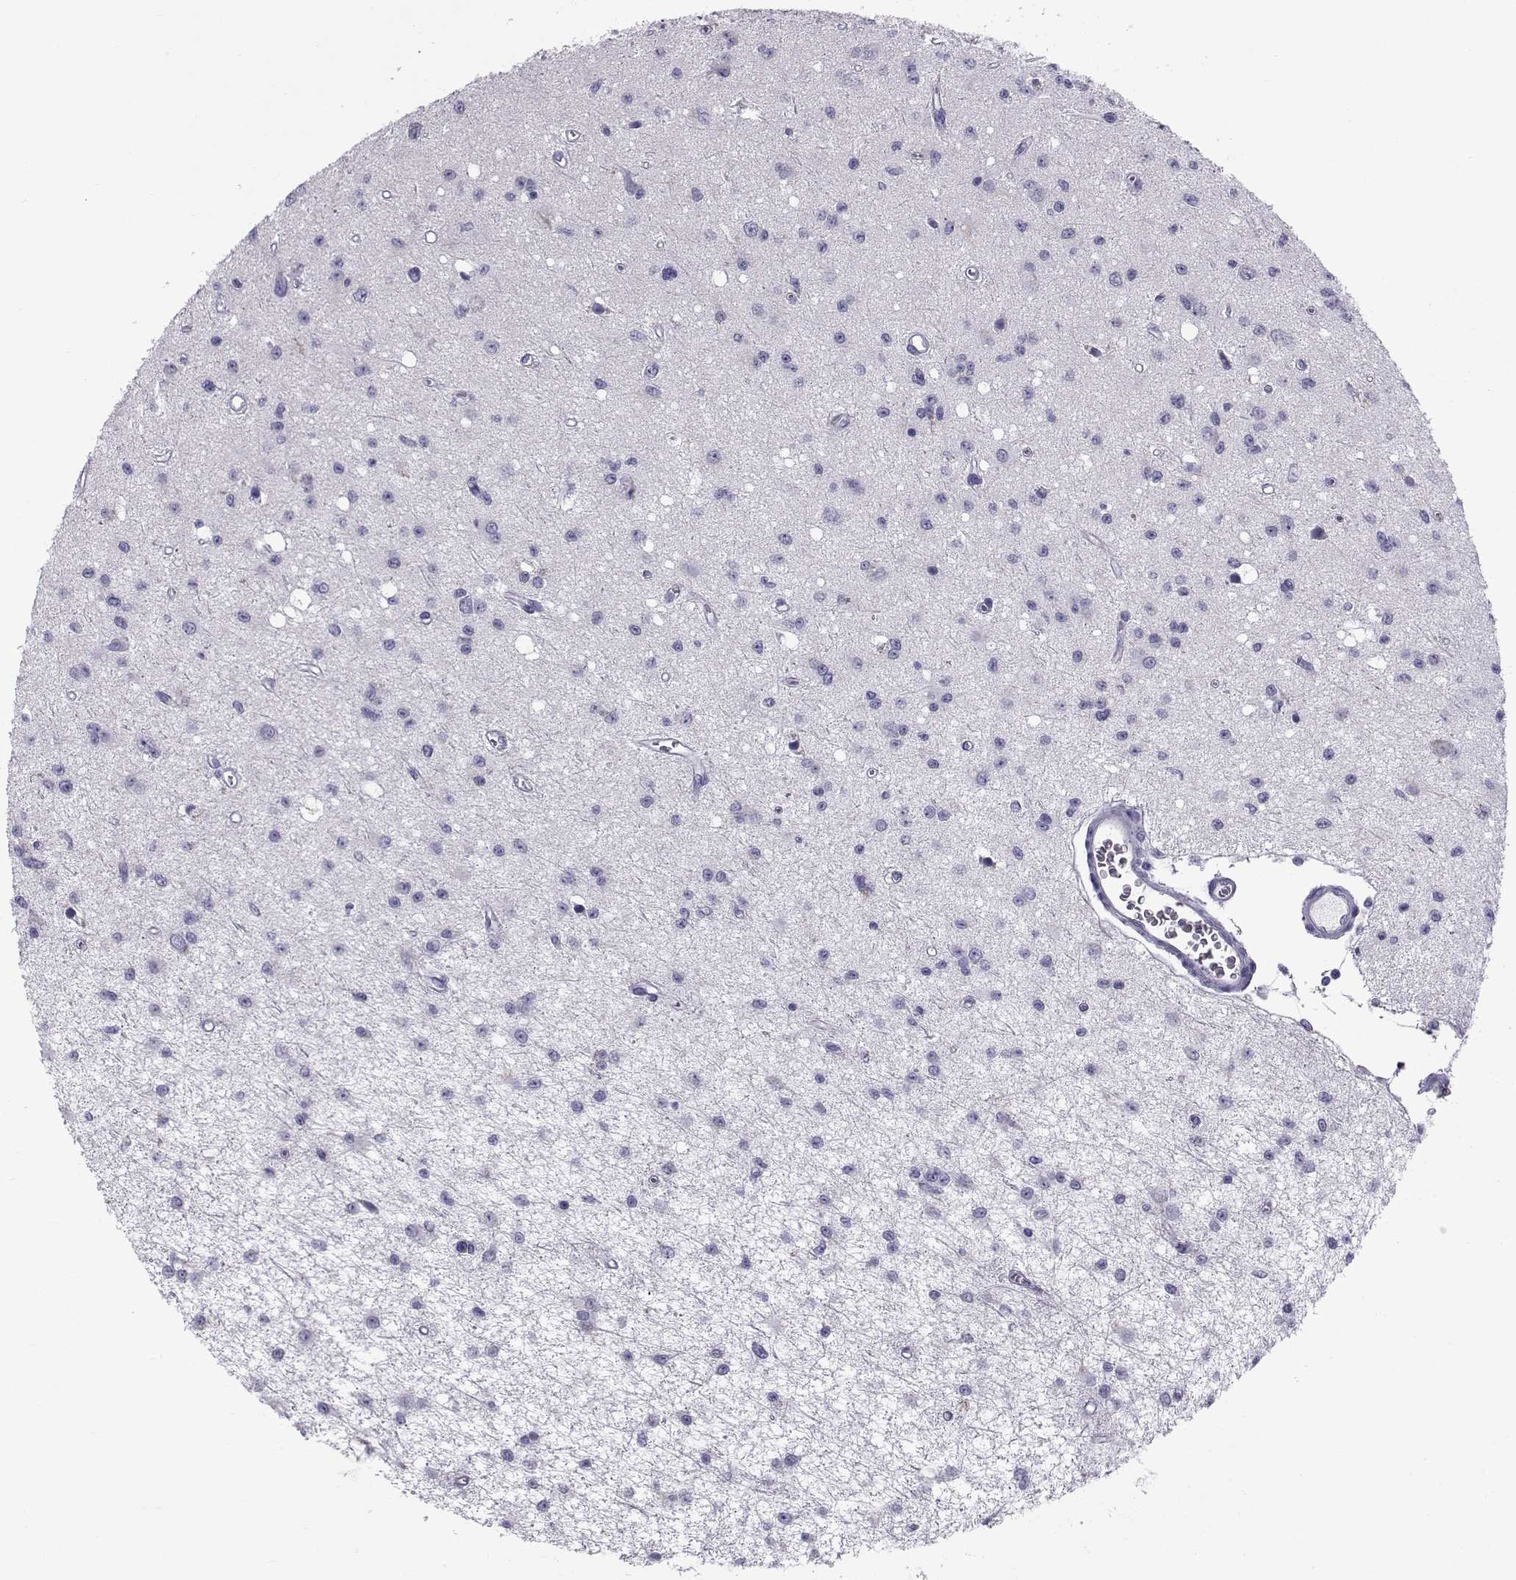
{"staining": {"intensity": "negative", "quantity": "none", "location": "none"}, "tissue": "glioma", "cell_type": "Tumor cells", "image_type": "cancer", "snomed": [{"axis": "morphology", "description": "Glioma, malignant, Low grade"}, {"axis": "topography", "description": "Brain"}], "caption": "Immunohistochemistry histopathology image of neoplastic tissue: human glioma stained with DAB reveals no significant protein staining in tumor cells.", "gene": "RNASE12", "patient": {"sex": "female", "age": 45}}